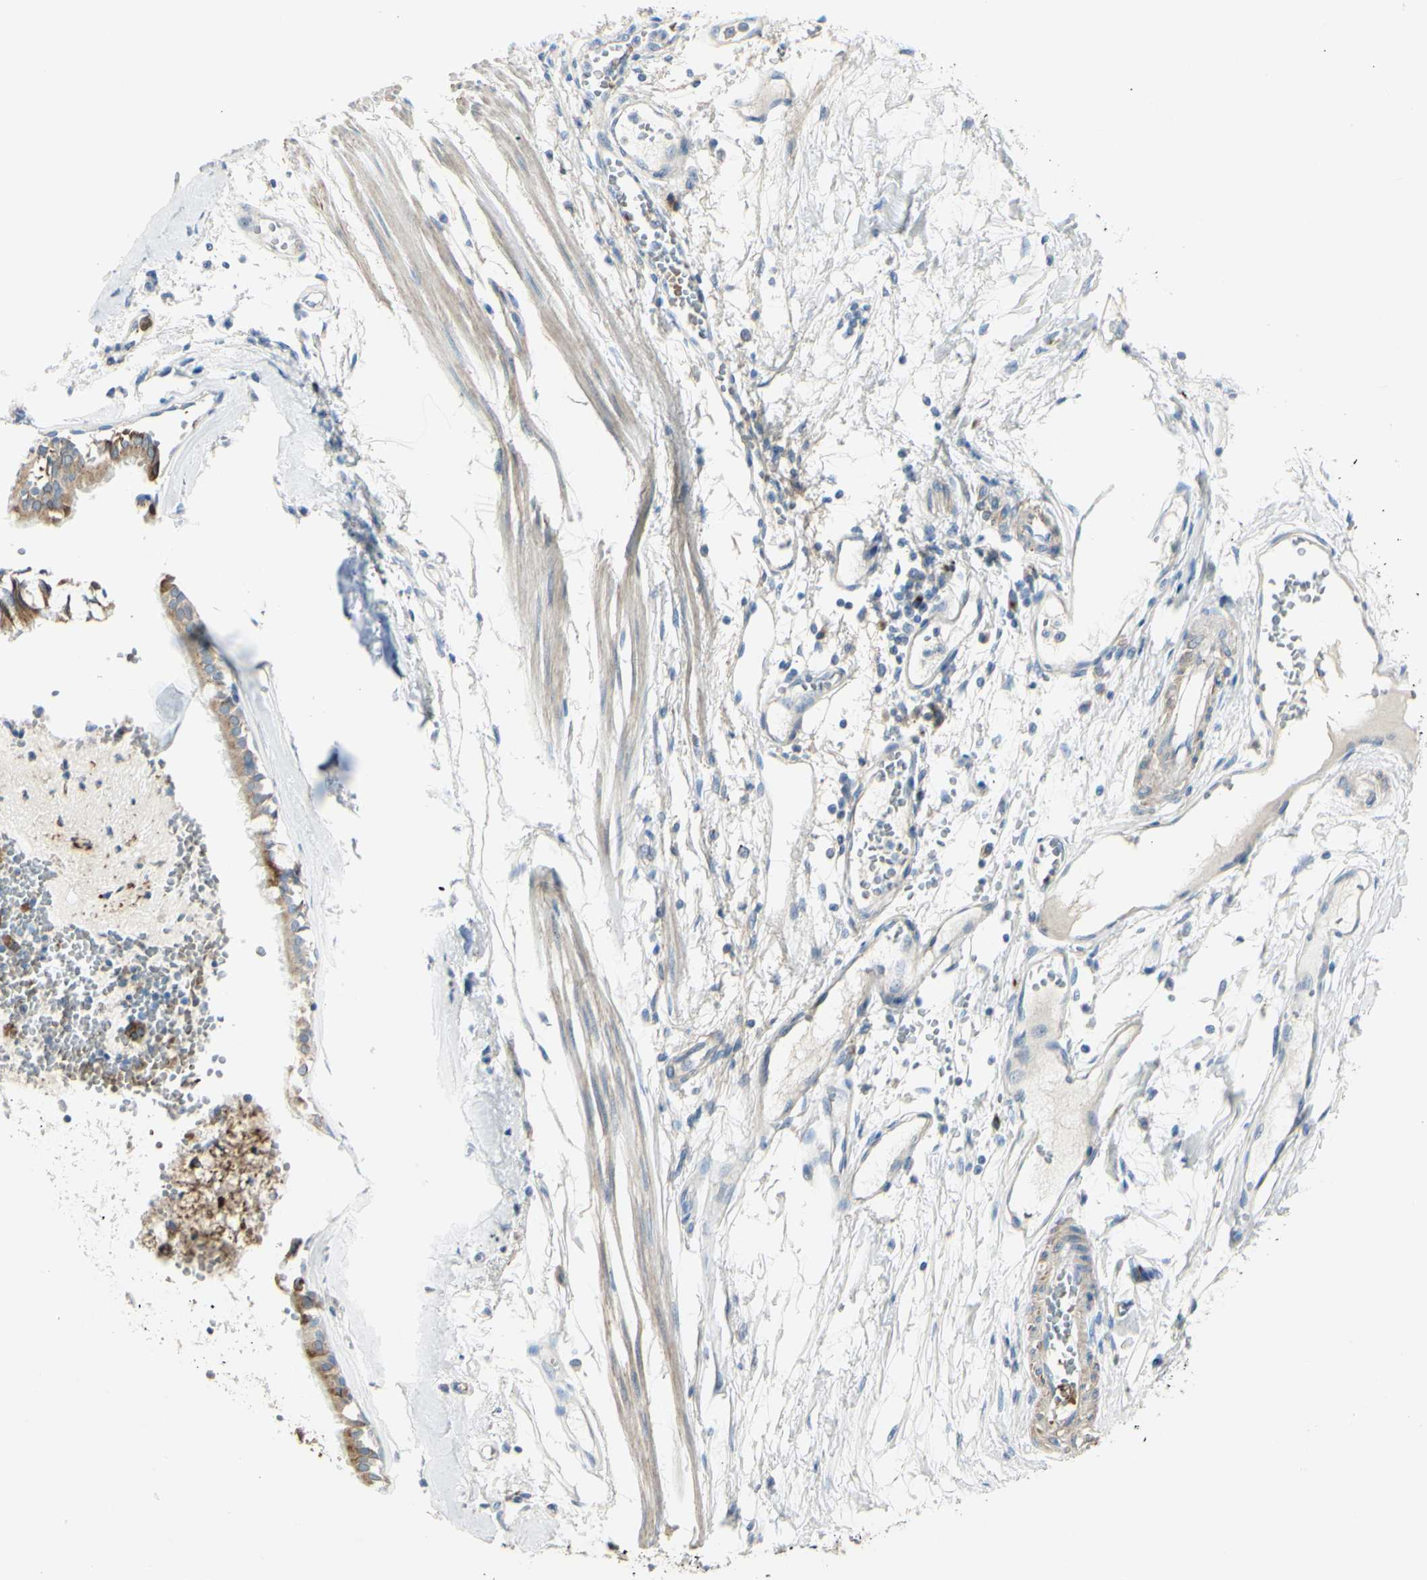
{"staining": {"intensity": "moderate", "quantity": ">75%", "location": "cytoplasmic/membranous"}, "tissue": "bronchus", "cell_type": "Respiratory epithelial cells", "image_type": "normal", "snomed": [{"axis": "morphology", "description": "Normal tissue, NOS"}, {"axis": "topography", "description": "Bronchus"}, {"axis": "topography", "description": "Lung"}], "caption": "Immunohistochemical staining of unremarkable human bronchus reveals moderate cytoplasmic/membranous protein positivity in approximately >75% of respiratory epithelial cells.", "gene": "NCBP2L", "patient": {"sex": "female", "age": 56}}